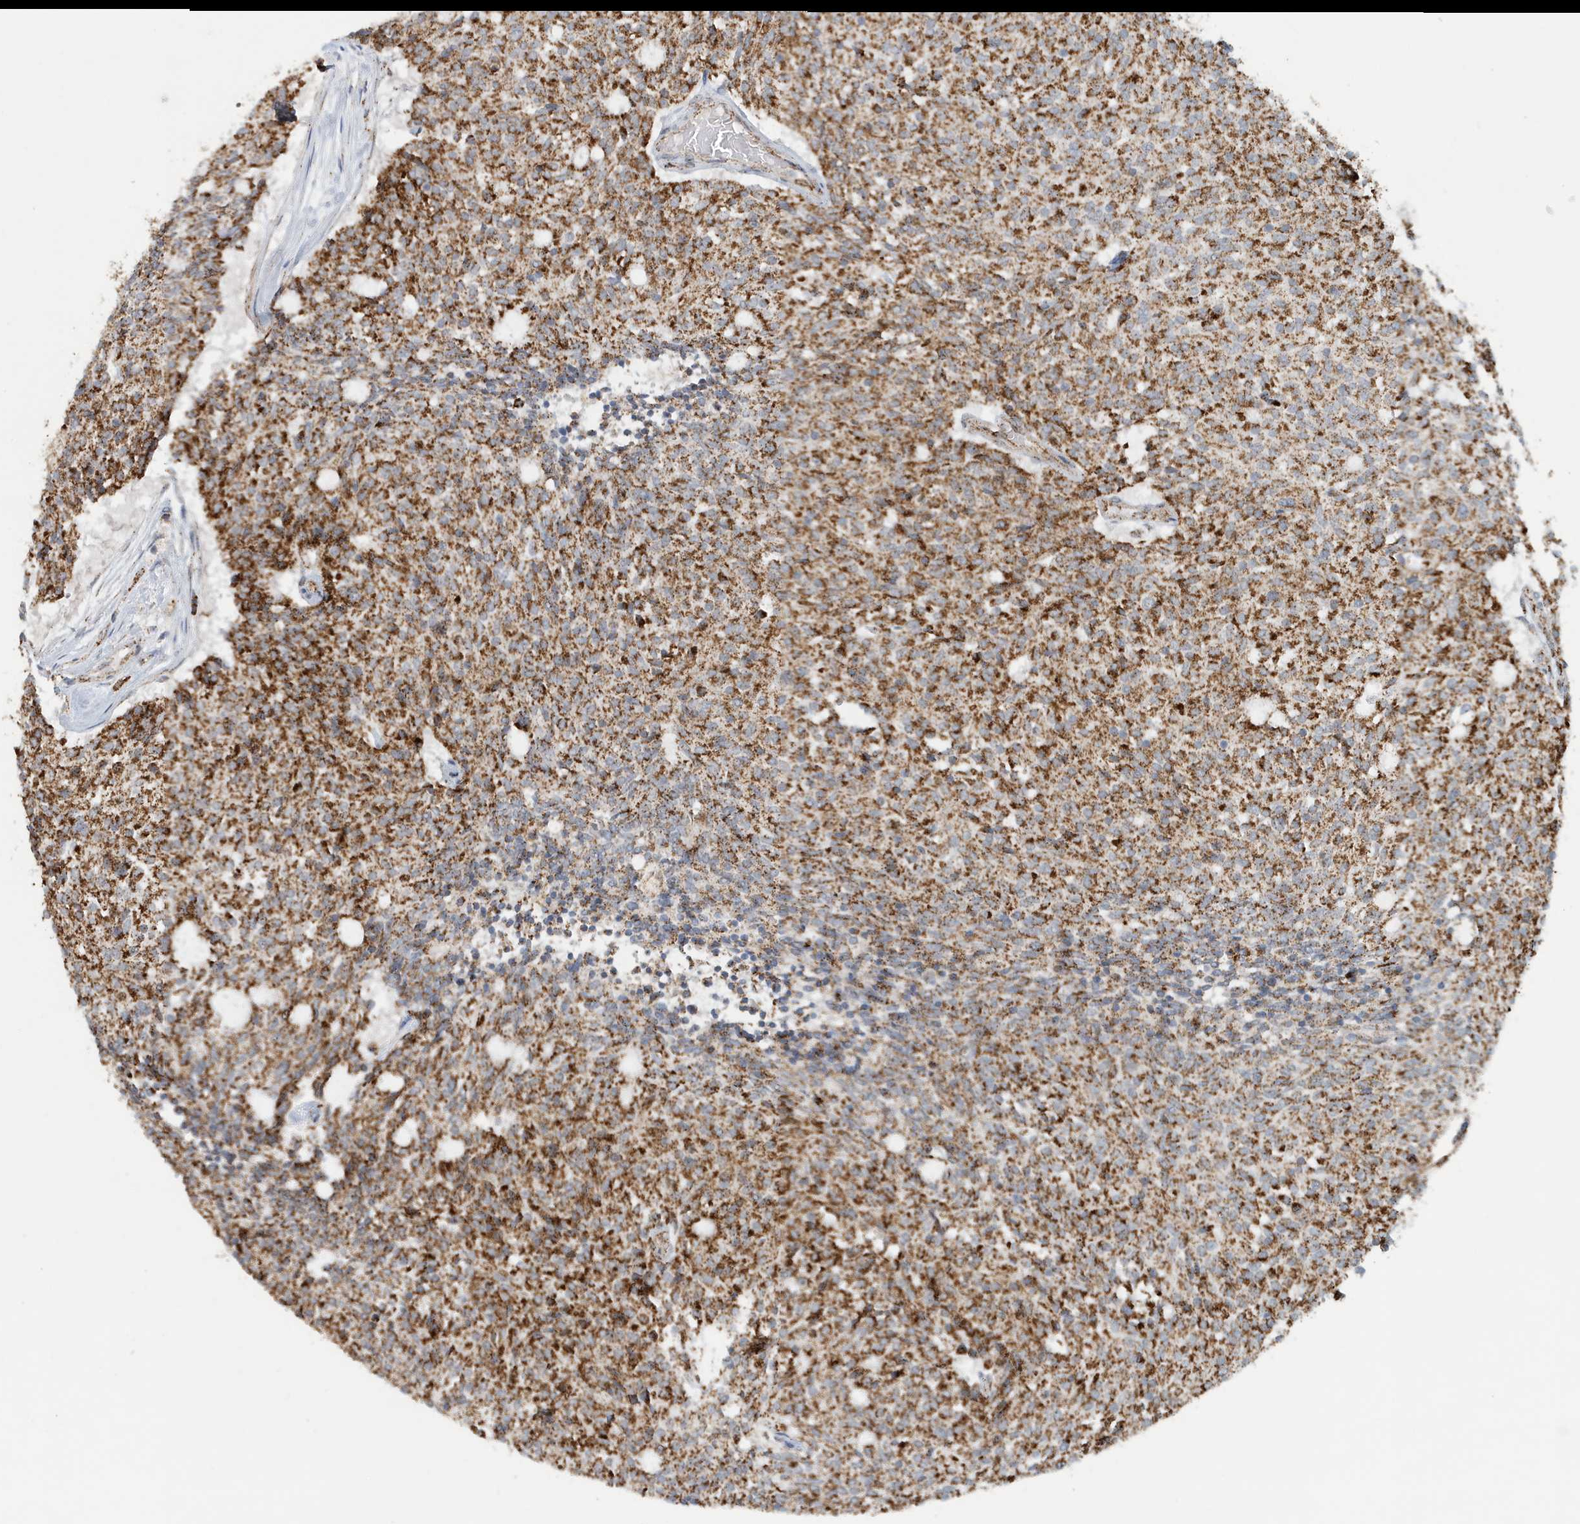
{"staining": {"intensity": "moderate", "quantity": ">75%", "location": "cytoplasmic/membranous"}, "tissue": "carcinoid", "cell_type": "Tumor cells", "image_type": "cancer", "snomed": [{"axis": "morphology", "description": "Carcinoid, malignant, NOS"}, {"axis": "topography", "description": "Pancreas"}], "caption": "Tumor cells reveal moderate cytoplasmic/membranous expression in approximately >75% of cells in malignant carcinoid. (Brightfield microscopy of DAB IHC at high magnification).", "gene": "MAN1A1", "patient": {"sex": "female", "age": 54}}